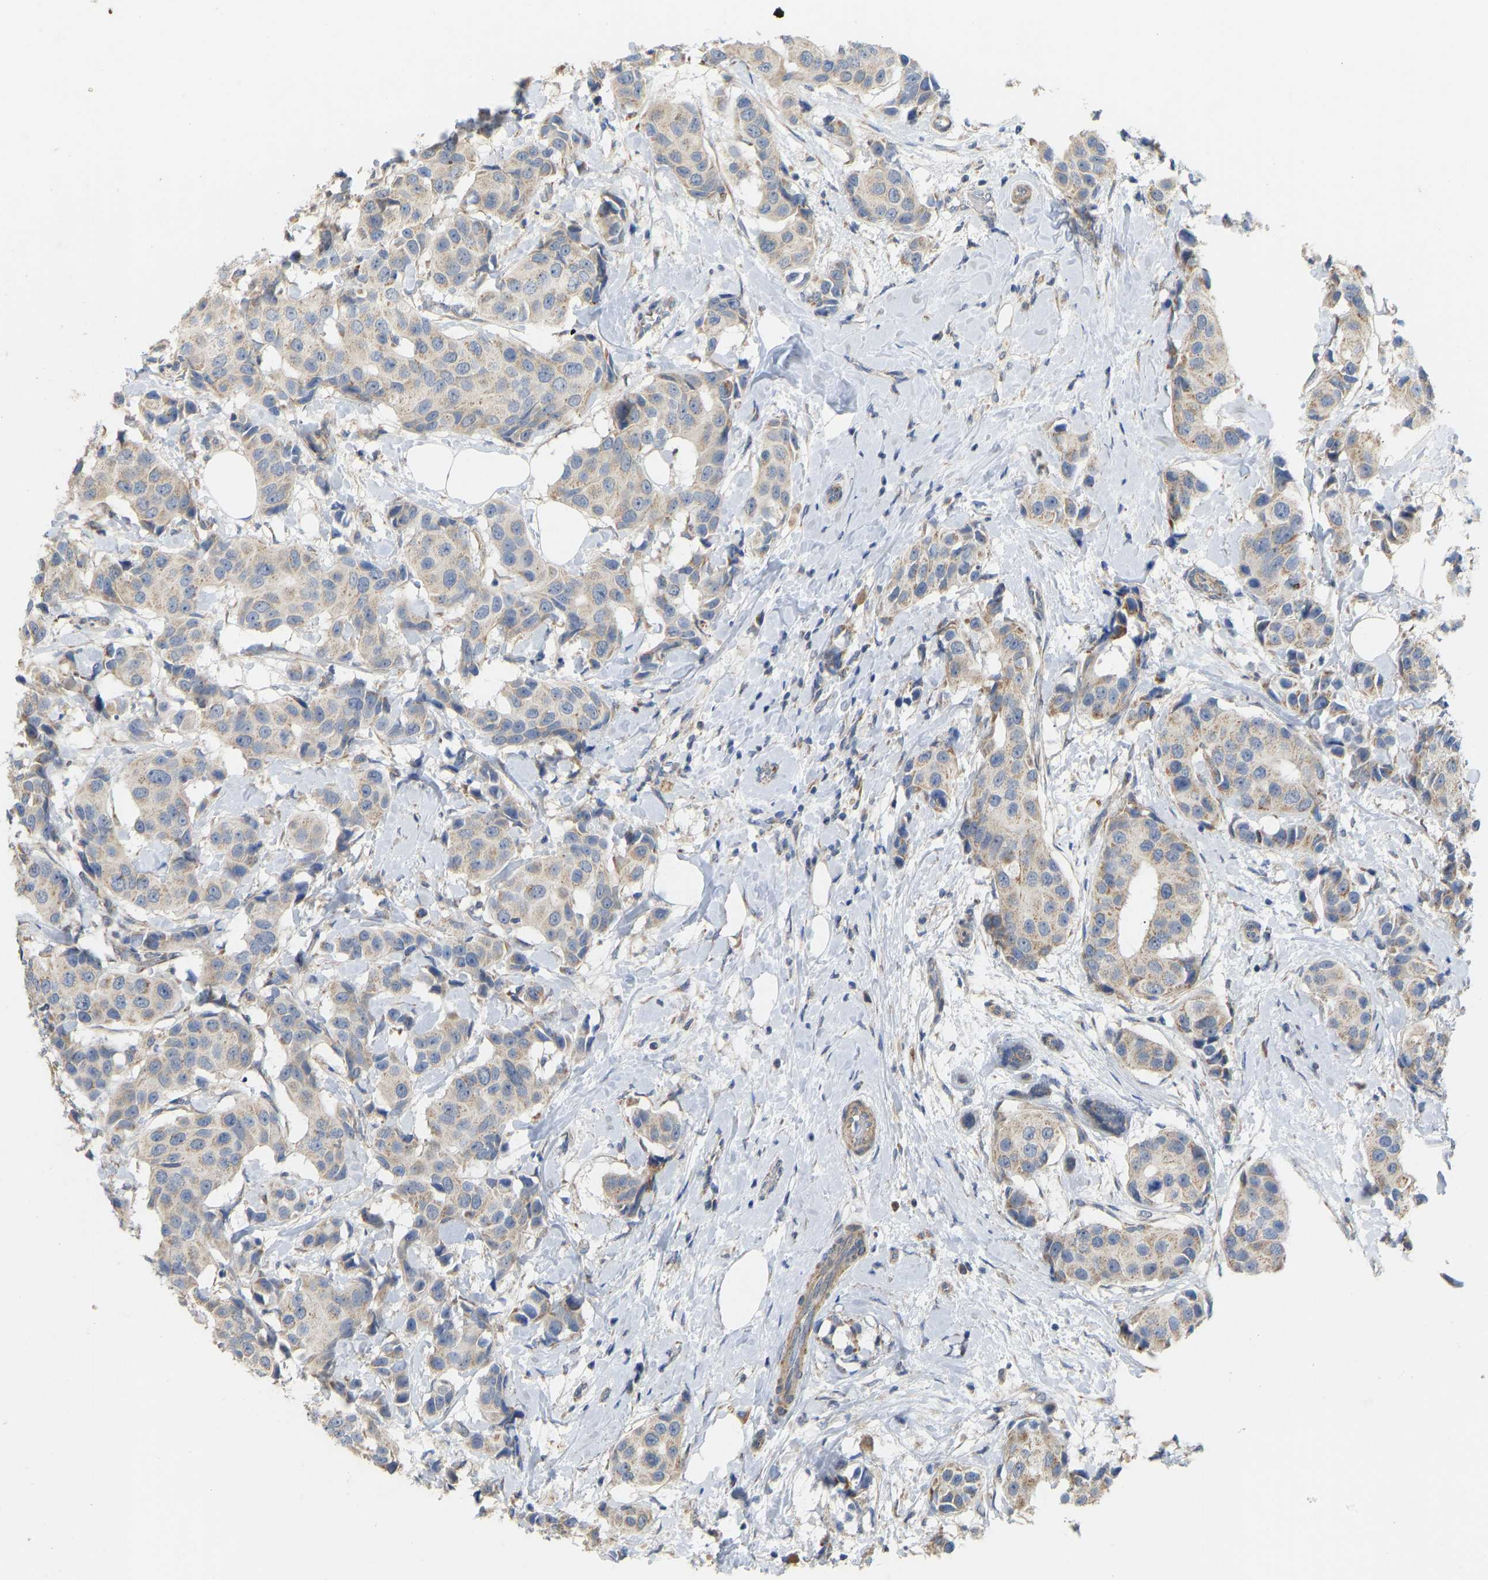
{"staining": {"intensity": "weak", "quantity": "<25%", "location": "cytoplasmic/membranous"}, "tissue": "breast cancer", "cell_type": "Tumor cells", "image_type": "cancer", "snomed": [{"axis": "morphology", "description": "Normal tissue, NOS"}, {"axis": "morphology", "description": "Duct carcinoma"}, {"axis": "topography", "description": "Breast"}], "caption": "Protein analysis of breast infiltrating ductal carcinoma displays no significant expression in tumor cells.", "gene": "HACD2", "patient": {"sex": "female", "age": 39}}